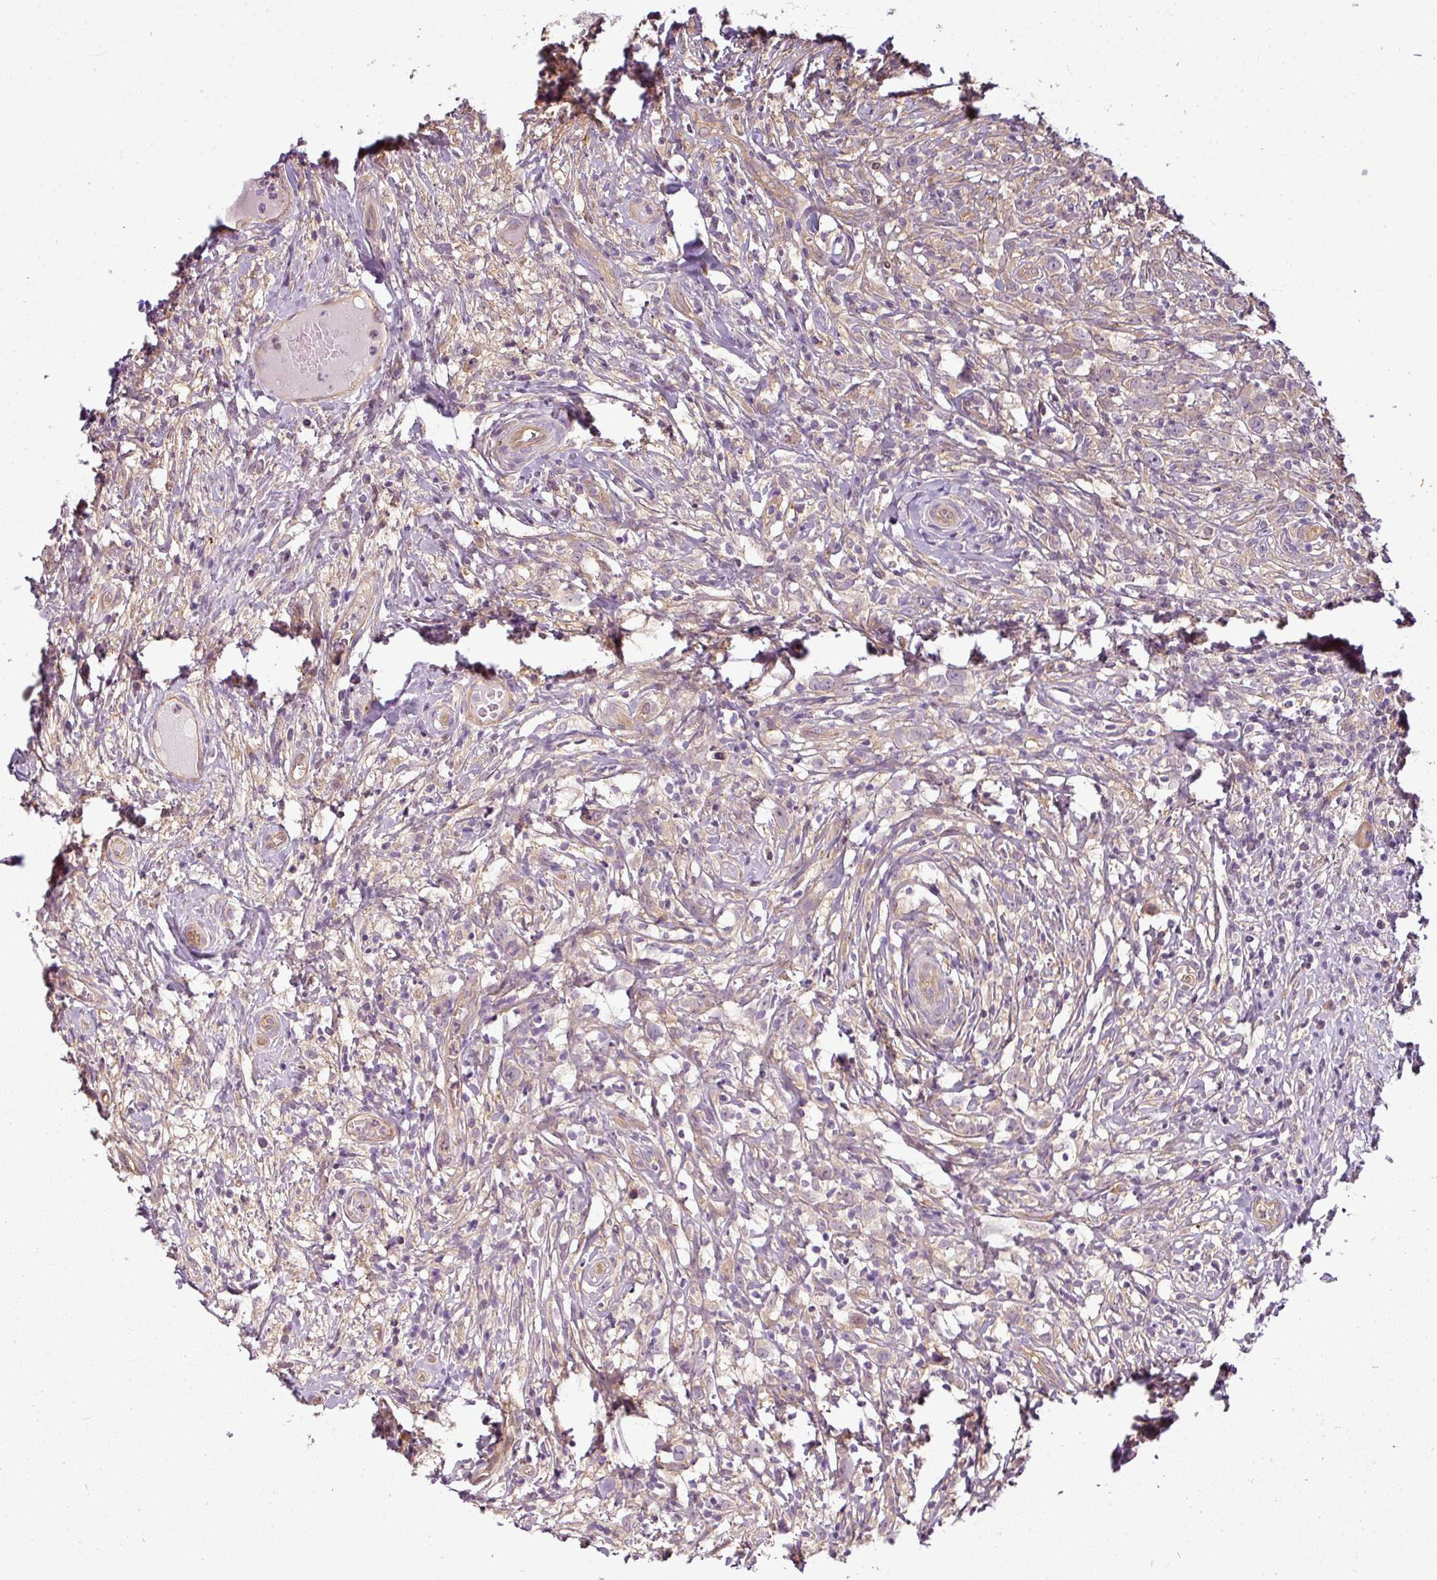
{"staining": {"intensity": "negative", "quantity": "none", "location": "none"}, "tissue": "lymphoma", "cell_type": "Tumor cells", "image_type": "cancer", "snomed": [{"axis": "morphology", "description": "Hodgkin's disease, NOS"}, {"axis": "topography", "description": "No Tissue"}], "caption": "There is no significant expression in tumor cells of Hodgkin's disease.", "gene": "ANKRD18A", "patient": {"sex": "female", "age": 21}}